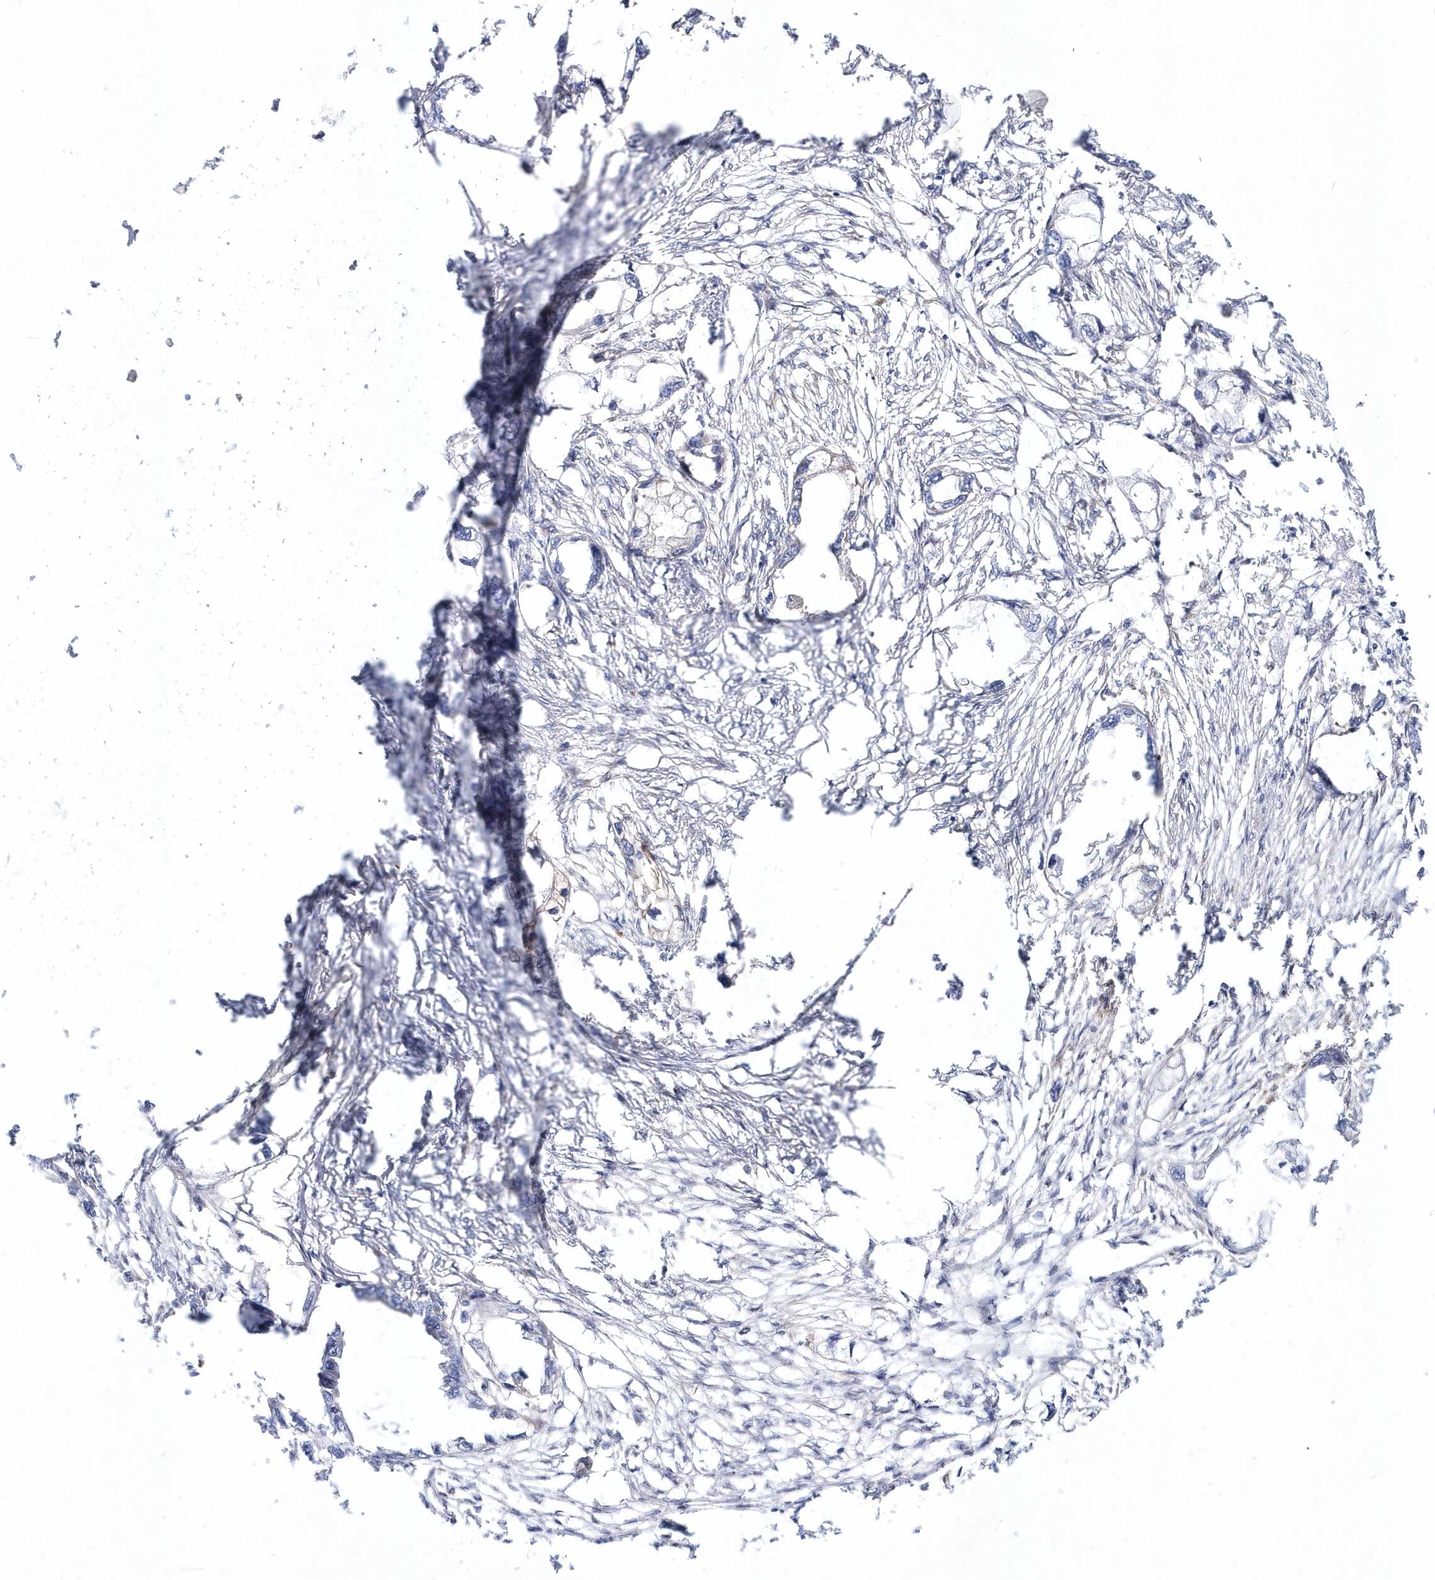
{"staining": {"intensity": "negative", "quantity": "none", "location": "none"}, "tissue": "endometrial cancer", "cell_type": "Tumor cells", "image_type": "cancer", "snomed": [{"axis": "morphology", "description": "Adenocarcinoma, NOS"}, {"axis": "morphology", "description": "Adenocarcinoma, metastatic, NOS"}, {"axis": "topography", "description": "Adipose tissue"}, {"axis": "topography", "description": "Endometrium"}], "caption": "DAB (3,3'-diaminobenzidine) immunohistochemical staining of human metastatic adenocarcinoma (endometrial) shows no significant positivity in tumor cells.", "gene": "SPINK7", "patient": {"sex": "female", "age": 67}}